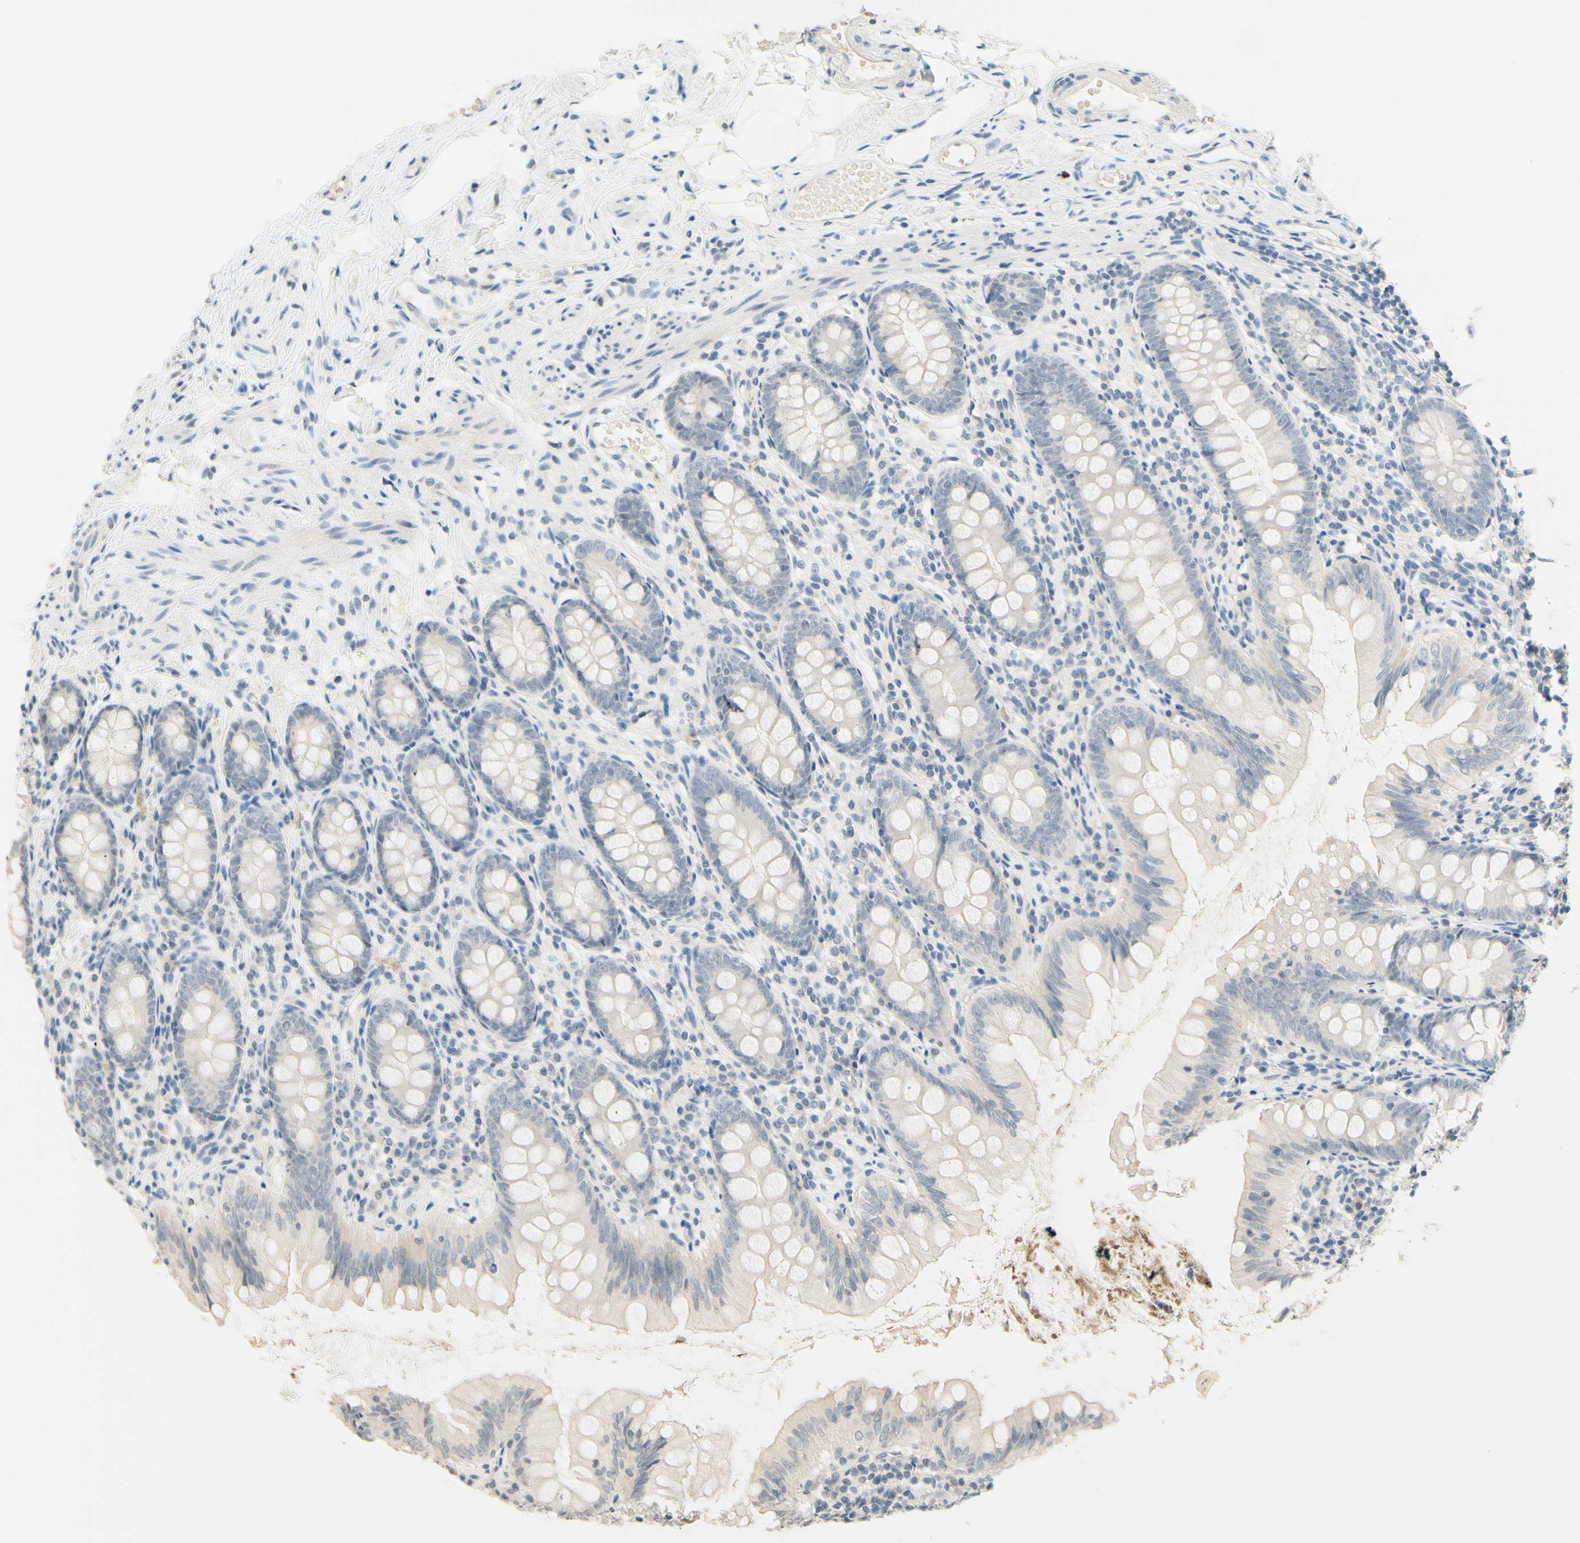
{"staining": {"intensity": "weak", "quantity": ">75%", "location": "cytoplasmic/membranous"}, "tissue": "appendix", "cell_type": "Glandular cells", "image_type": "normal", "snomed": [{"axis": "morphology", "description": "Normal tissue, NOS"}, {"axis": "topography", "description": "Appendix"}], "caption": "Immunohistochemistry (IHC) image of unremarkable appendix: human appendix stained using immunohistochemistry demonstrates low levels of weak protein expression localized specifically in the cytoplasmic/membranous of glandular cells, appearing as a cytoplasmic/membranous brown color.", "gene": "MAG", "patient": {"sex": "female", "age": 77}}